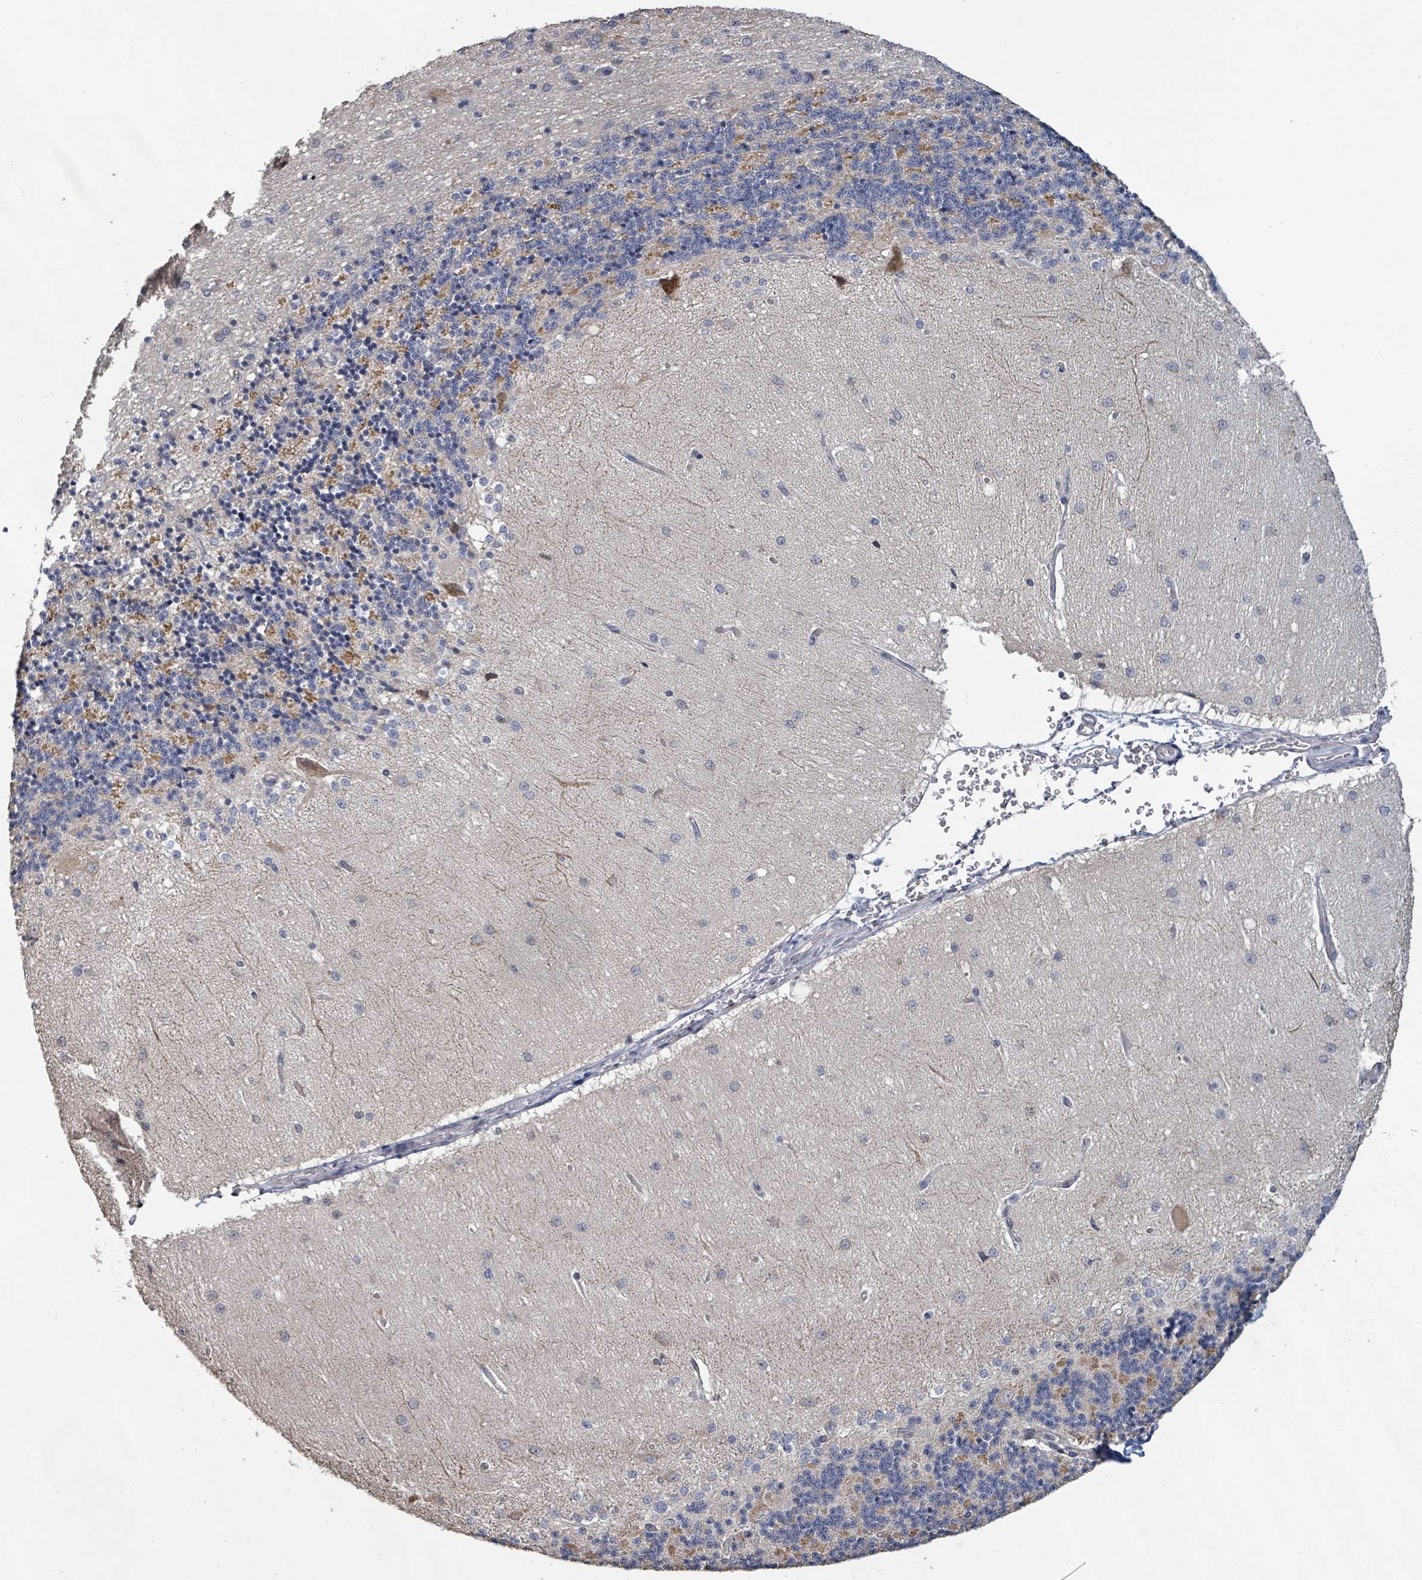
{"staining": {"intensity": "moderate", "quantity": "25%-75%", "location": "cytoplasmic/membranous"}, "tissue": "cerebellum", "cell_type": "Cells in granular layer", "image_type": "normal", "snomed": [{"axis": "morphology", "description": "Normal tissue, NOS"}, {"axis": "topography", "description": "Cerebellum"}], "caption": "Immunohistochemistry photomicrograph of unremarkable cerebellum: cerebellum stained using immunohistochemistry (IHC) displays medium levels of moderate protein expression localized specifically in the cytoplasmic/membranous of cells in granular layer, appearing as a cytoplasmic/membranous brown color.", "gene": "KCNS2", "patient": {"sex": "female", "age": 29}}